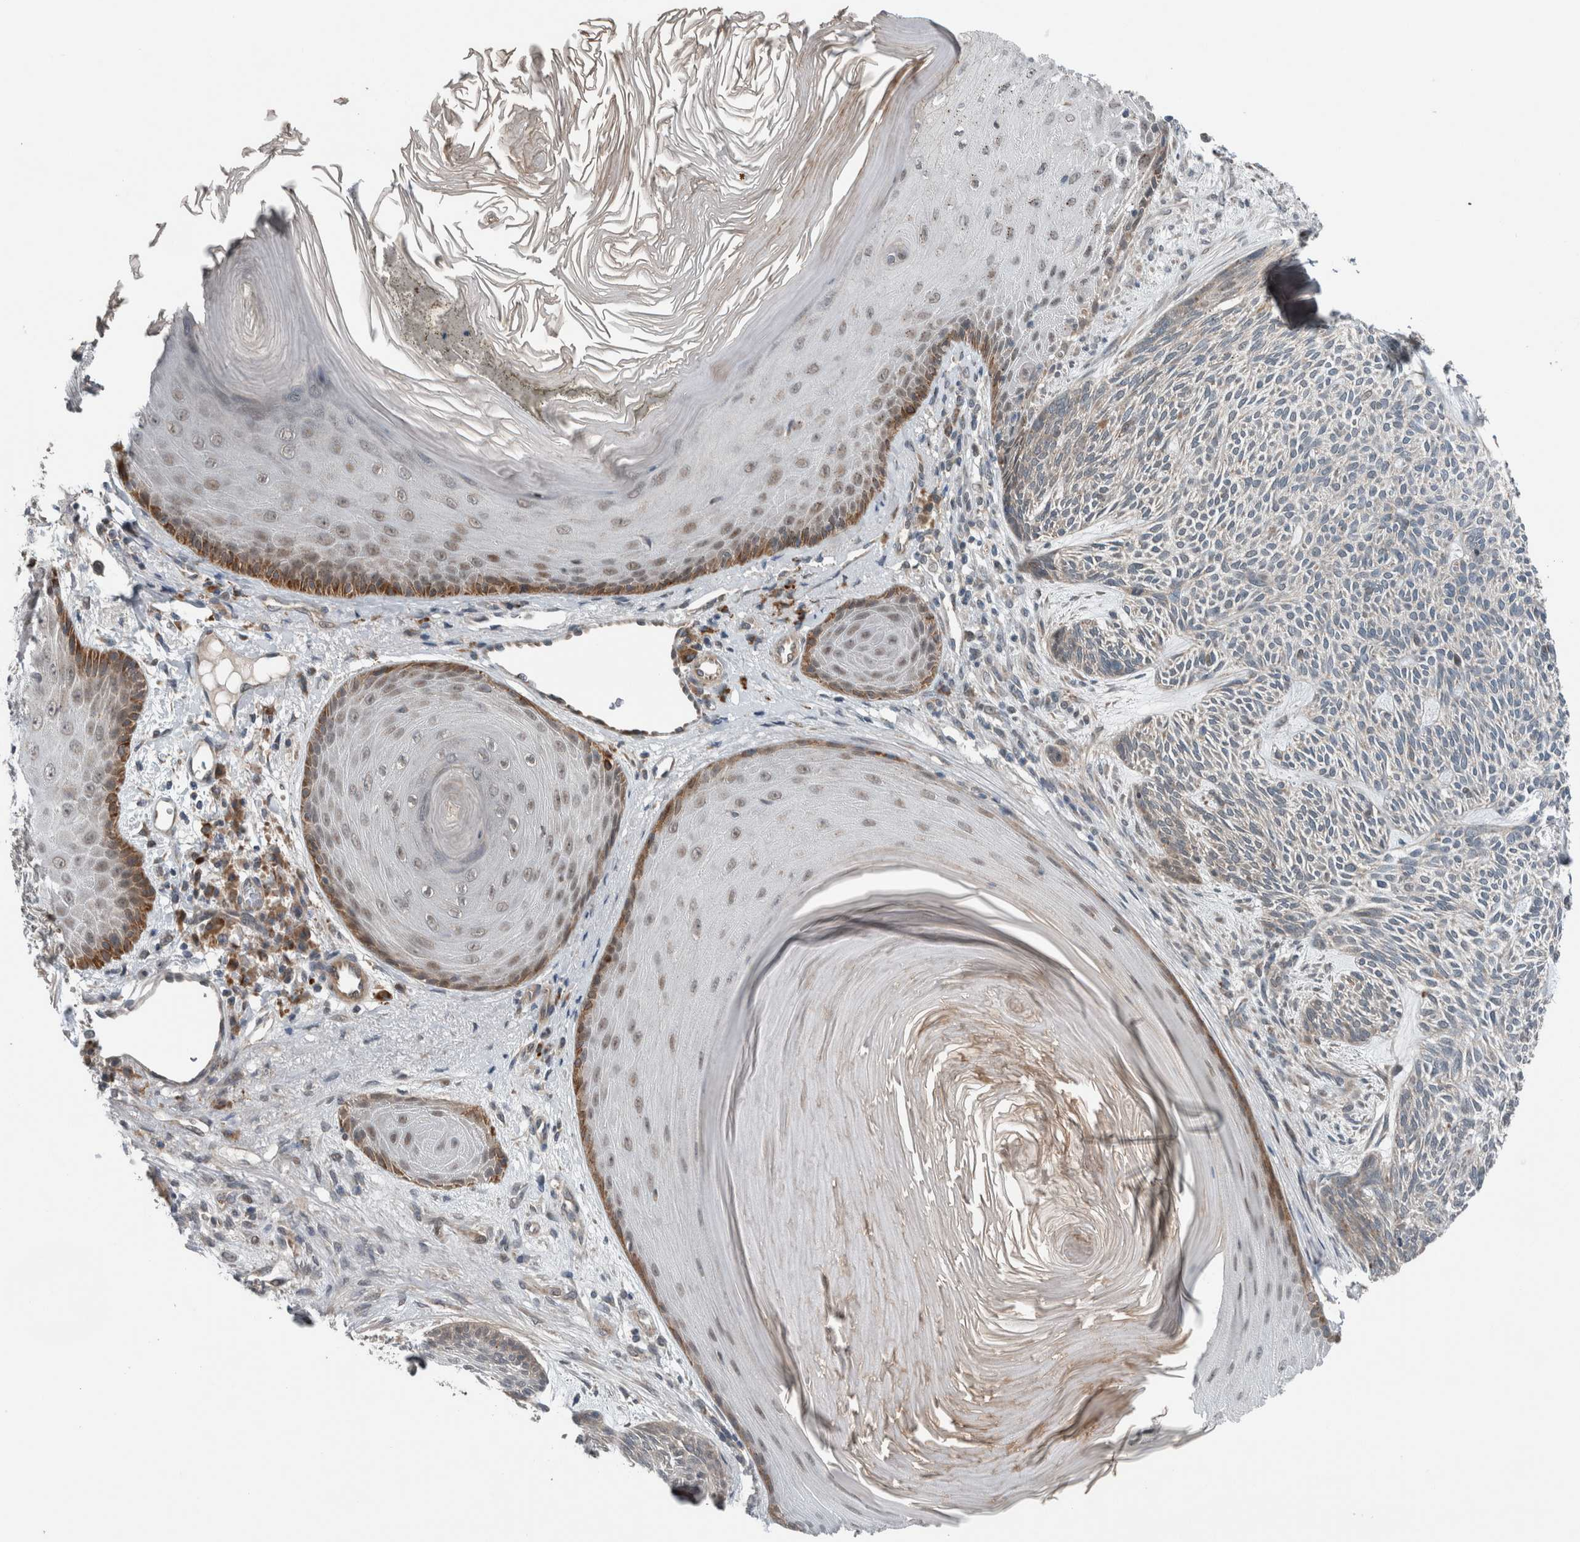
{"staining": {"intensity": "negative", "quantity": "none", "location": "none"}, "tissue": "skin cancer", "cell_type": "Tumor cells", "image_type": "cancer", "snomed": [{"axis": "morphology", "description": "Basal cell carcinoma"}, {"axis": "topography", "description": "Skin"}], "caption": "The IHC histopathology image has no significant staining in tumor cells of basal cell carcinoma (skin) tissue. (DAB IHC, high magnification).", "gene": "GBA2", "patient": {"sex": "male", "age": 55}}